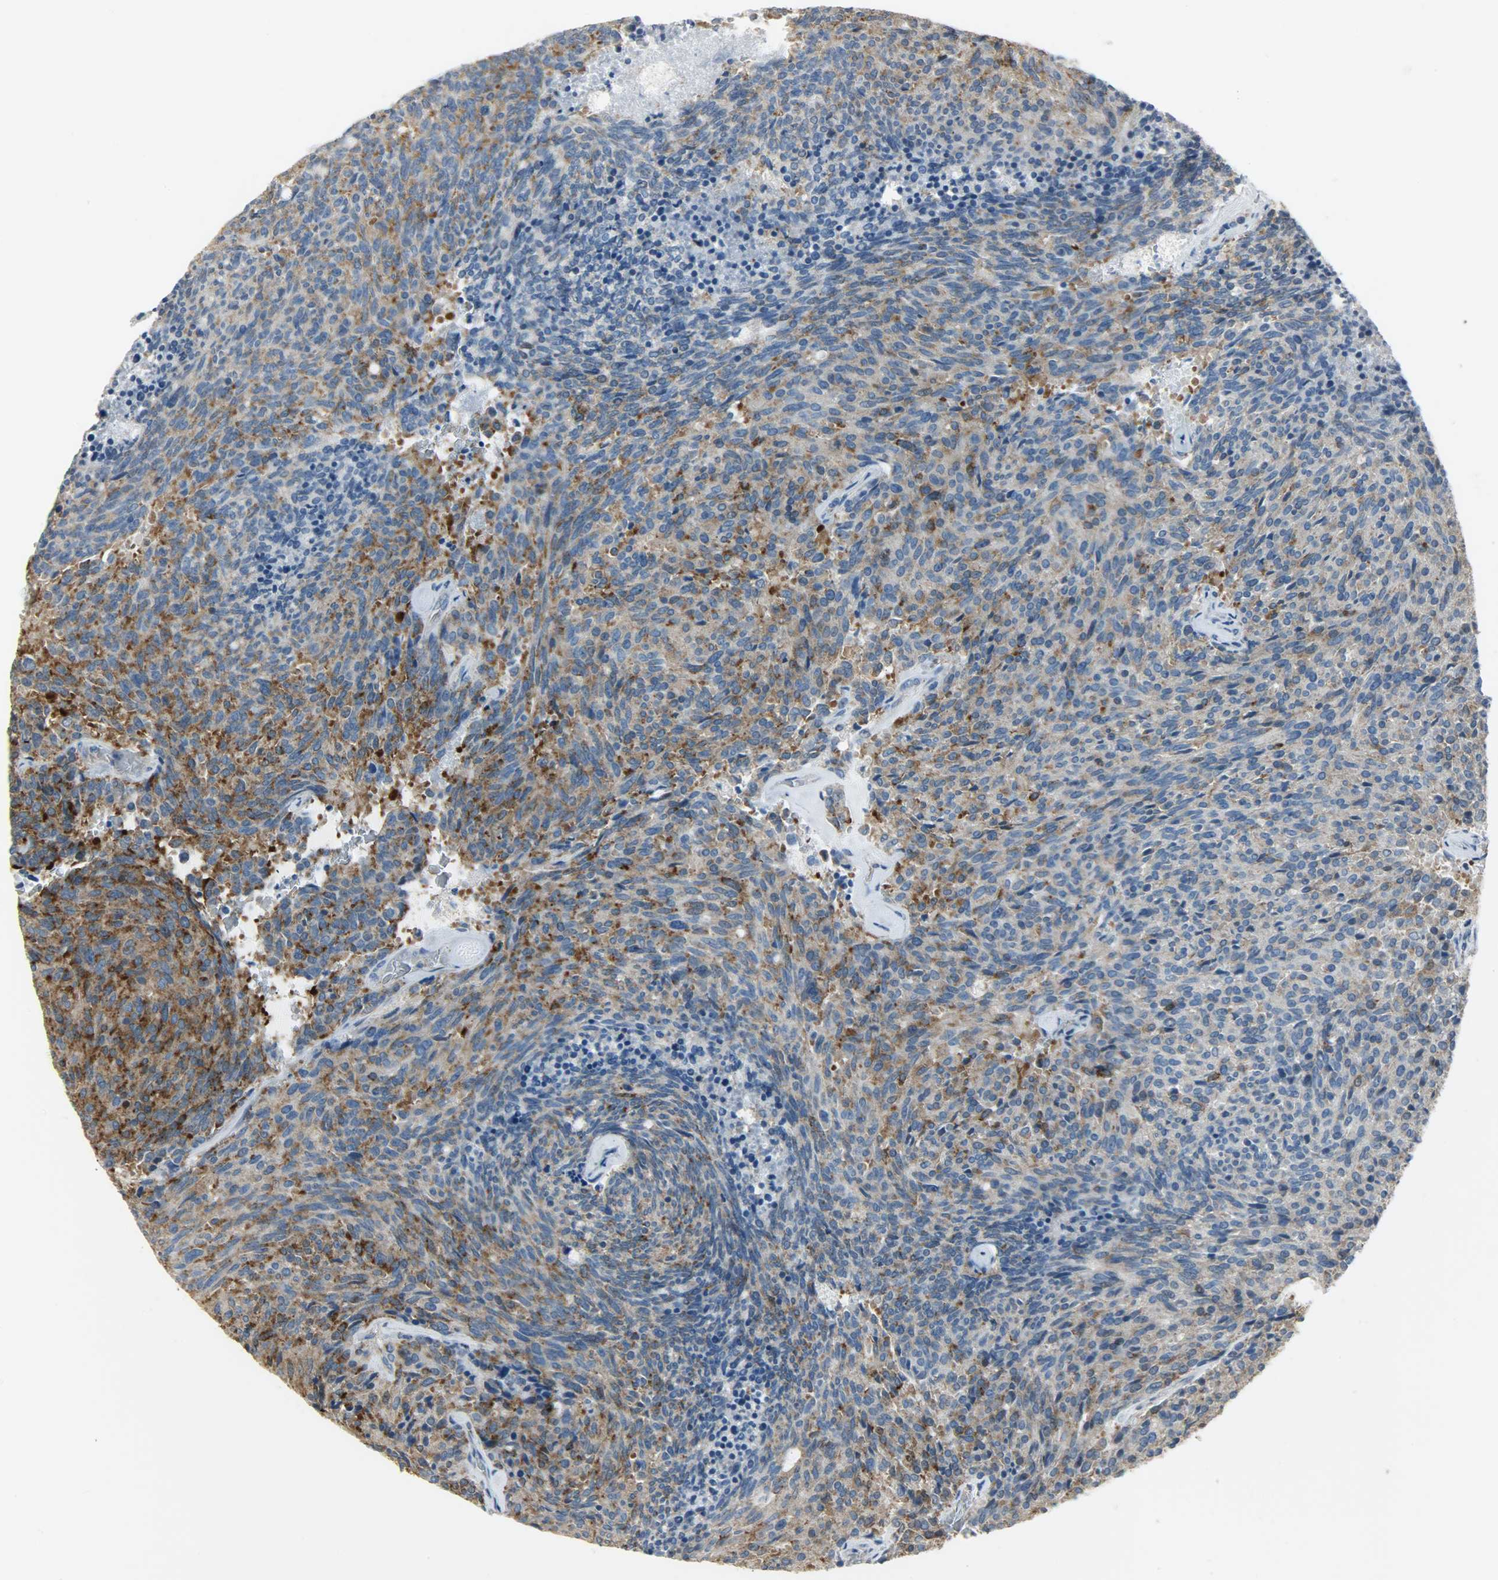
{"staining": {"intensity": "strong", "quantity": ">75%", "location": "cytoplasmic/membranous"}, "tissue": "carcinoid", "cell_type": "Tumor cells", "image_type": "cancer", "snomed": [{"axis": "morphology", "description": "Carcinoid, malignant, NOS"}, {"axis": "topography", "description": "Pancreas"}], "caption": "Protein staining by immunohistochemistry exhibits strong cytoplasmic/membranous expression in about >75% of tumor cells in carcinoid.", "gene": "DNAJA4", "patient": {"sex": "female", "age": 54}}